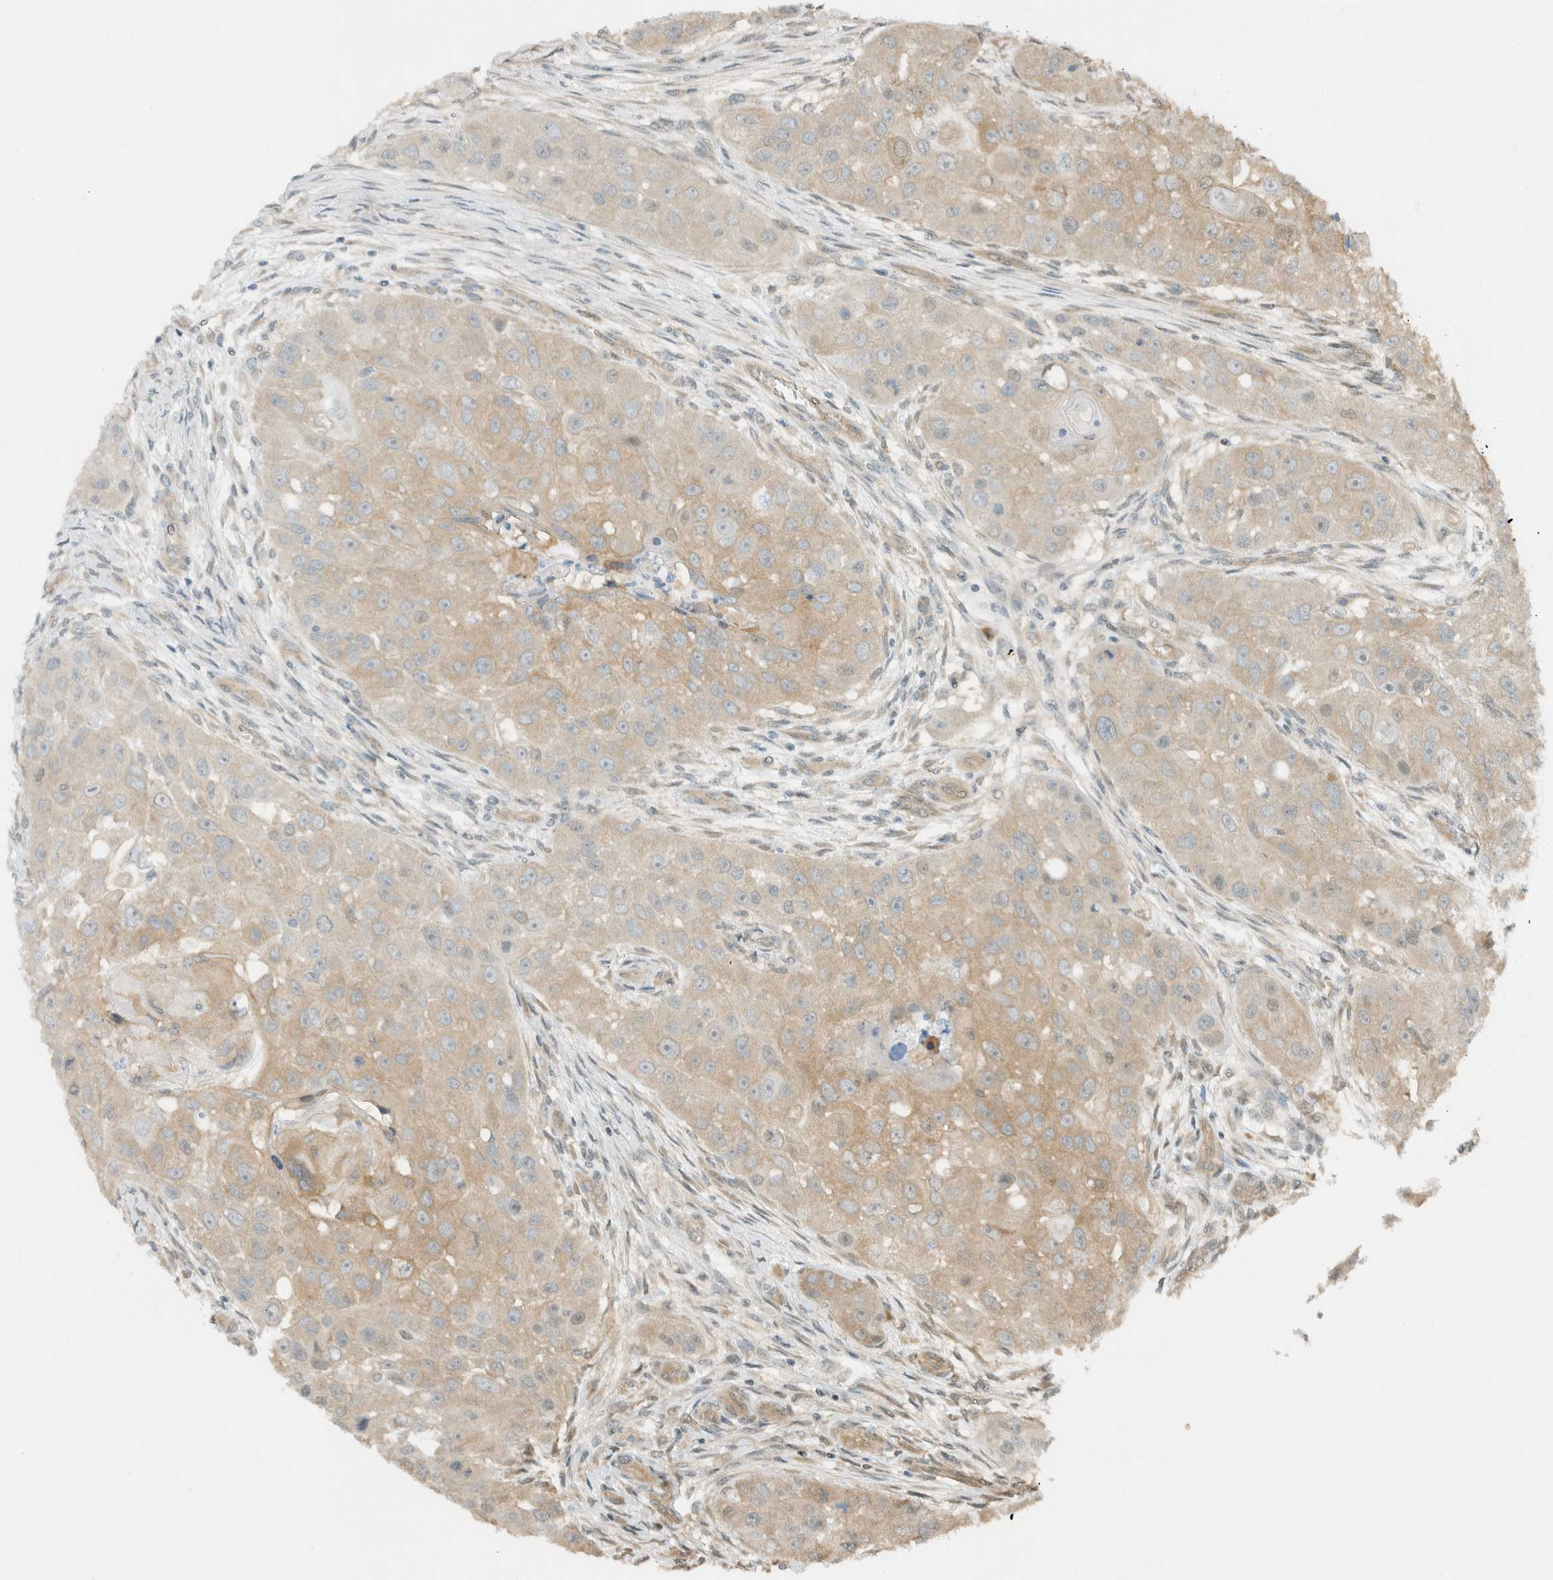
{"staining": {"intensity": "weak", "quantity": ">75%", "location": "cytoplasmic/membranous"}, "tissue": "head and neck cancer", "cell_type": "Tumor cells", "image_type": "cancer", "snomed": [{"axis": "morphology", "description": "Normal tissue, NOS"}, {"axis": "morphology", "description": "Squamous cell carcinoma, NOS"}, {"axis": "topography", "description": "Skeletal muscle"}, {"axis": "topography", "description": "Head-Neck"}], "caption": "Head and neck squamous cell carcinoma stained with immunohistochemistry (IHC) exhibits weak cytoplasmic/membranous expression in about >75% of tumor cells. (DAB = brown stain, brightfield microscopy at high magnification).", "gene": "NIBAN2", "patient": {"sex": "male", "age": 51}}